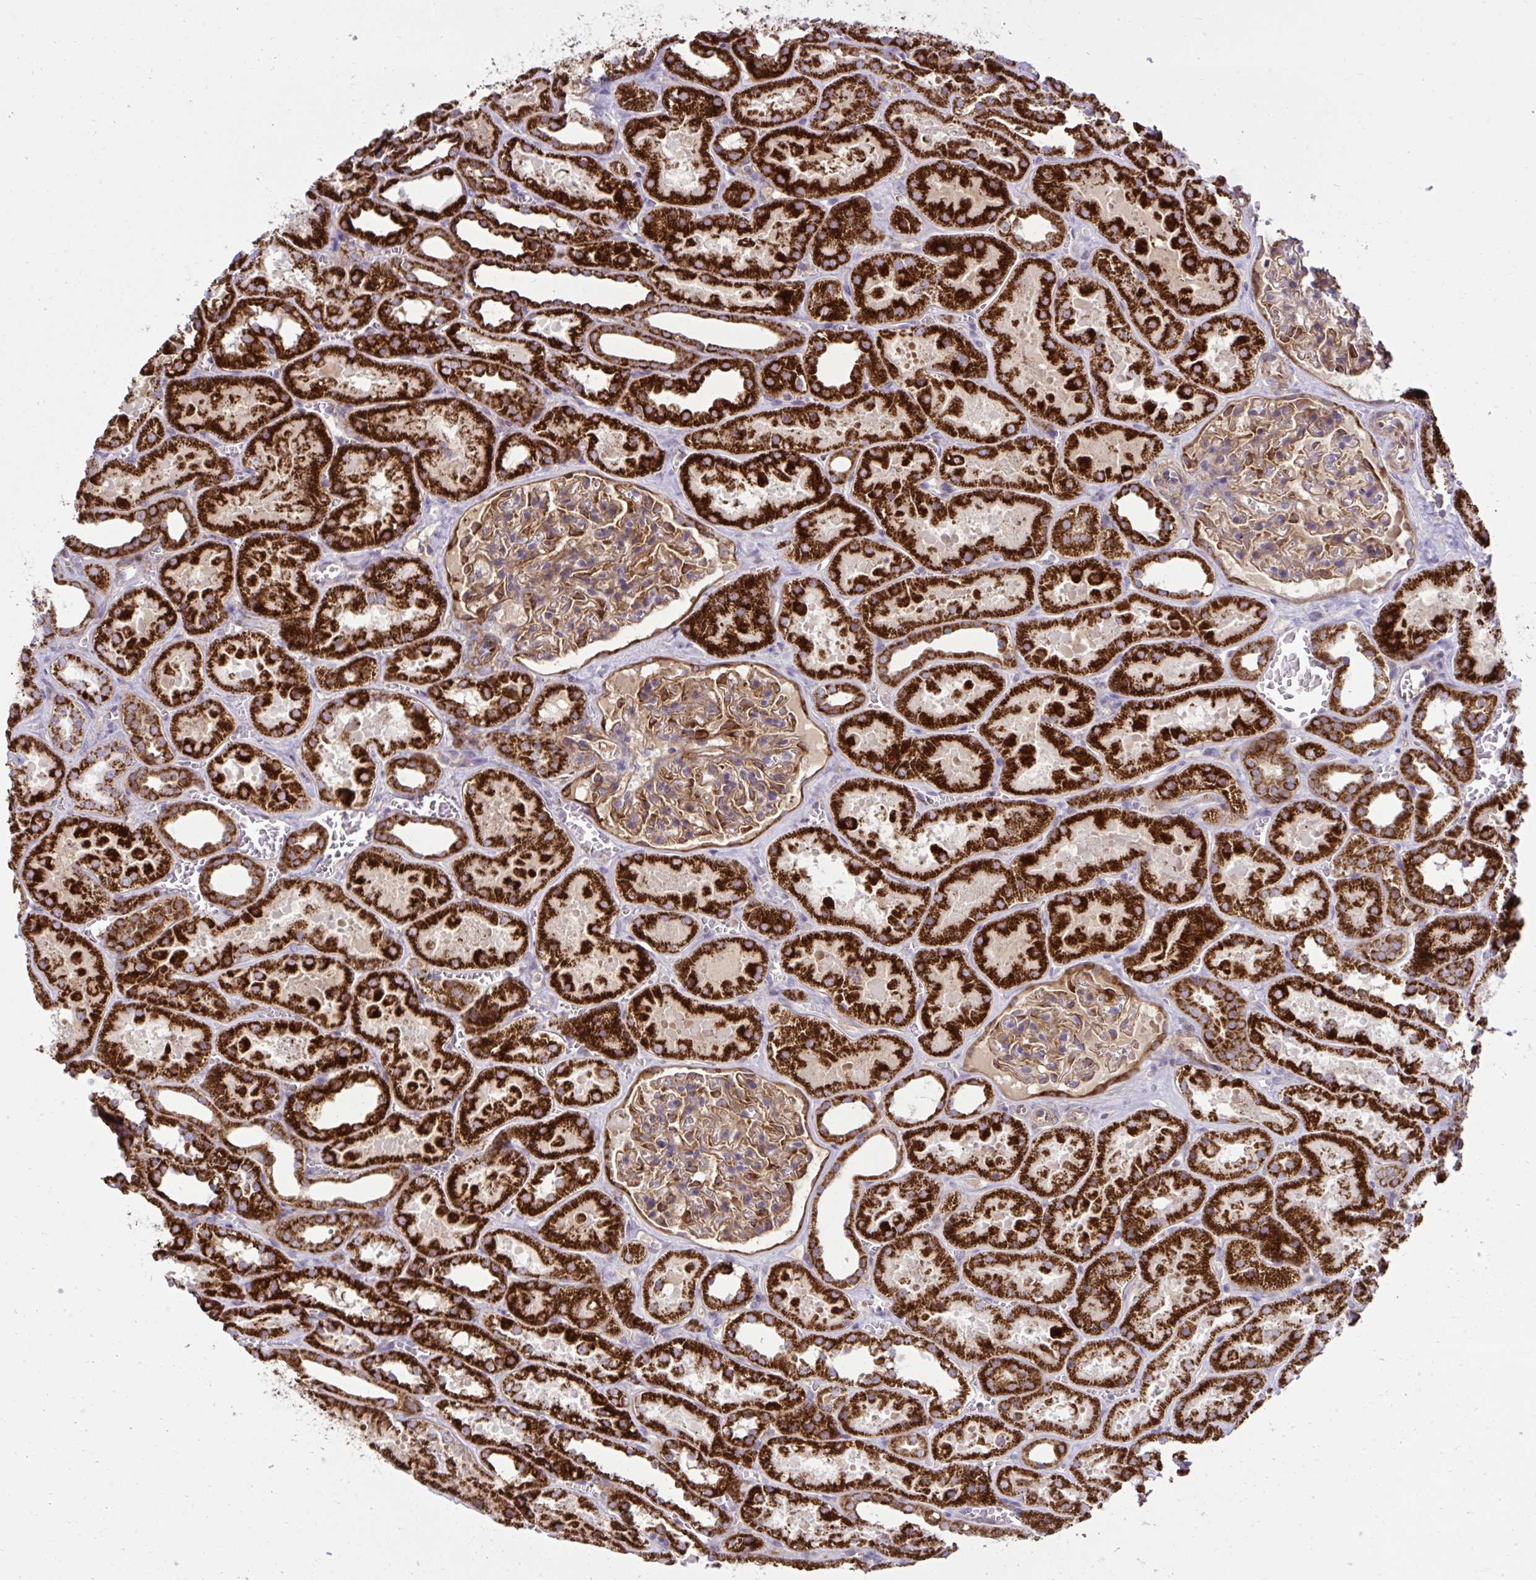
{"staining": {"intensity": "moderate", "quantity": ">75%", "location": "cytoplasmic/membranous"}, "tissue": "kidney", "cell_type": "Cells in glomeruli", "image_type": "normal", "snomed": [{"axis": "morphology", "description": "Normal tissue, NOS"}, {"axis": "topography", "description": "Kidney"}], "caption": "Protein analysis of benign kidney displays moderate cytoplasmic/membranous positivity in about >75% of cells in glomeruli.", "gene": "LIMS1", "patient": {"sex": "female", "age": 41}}